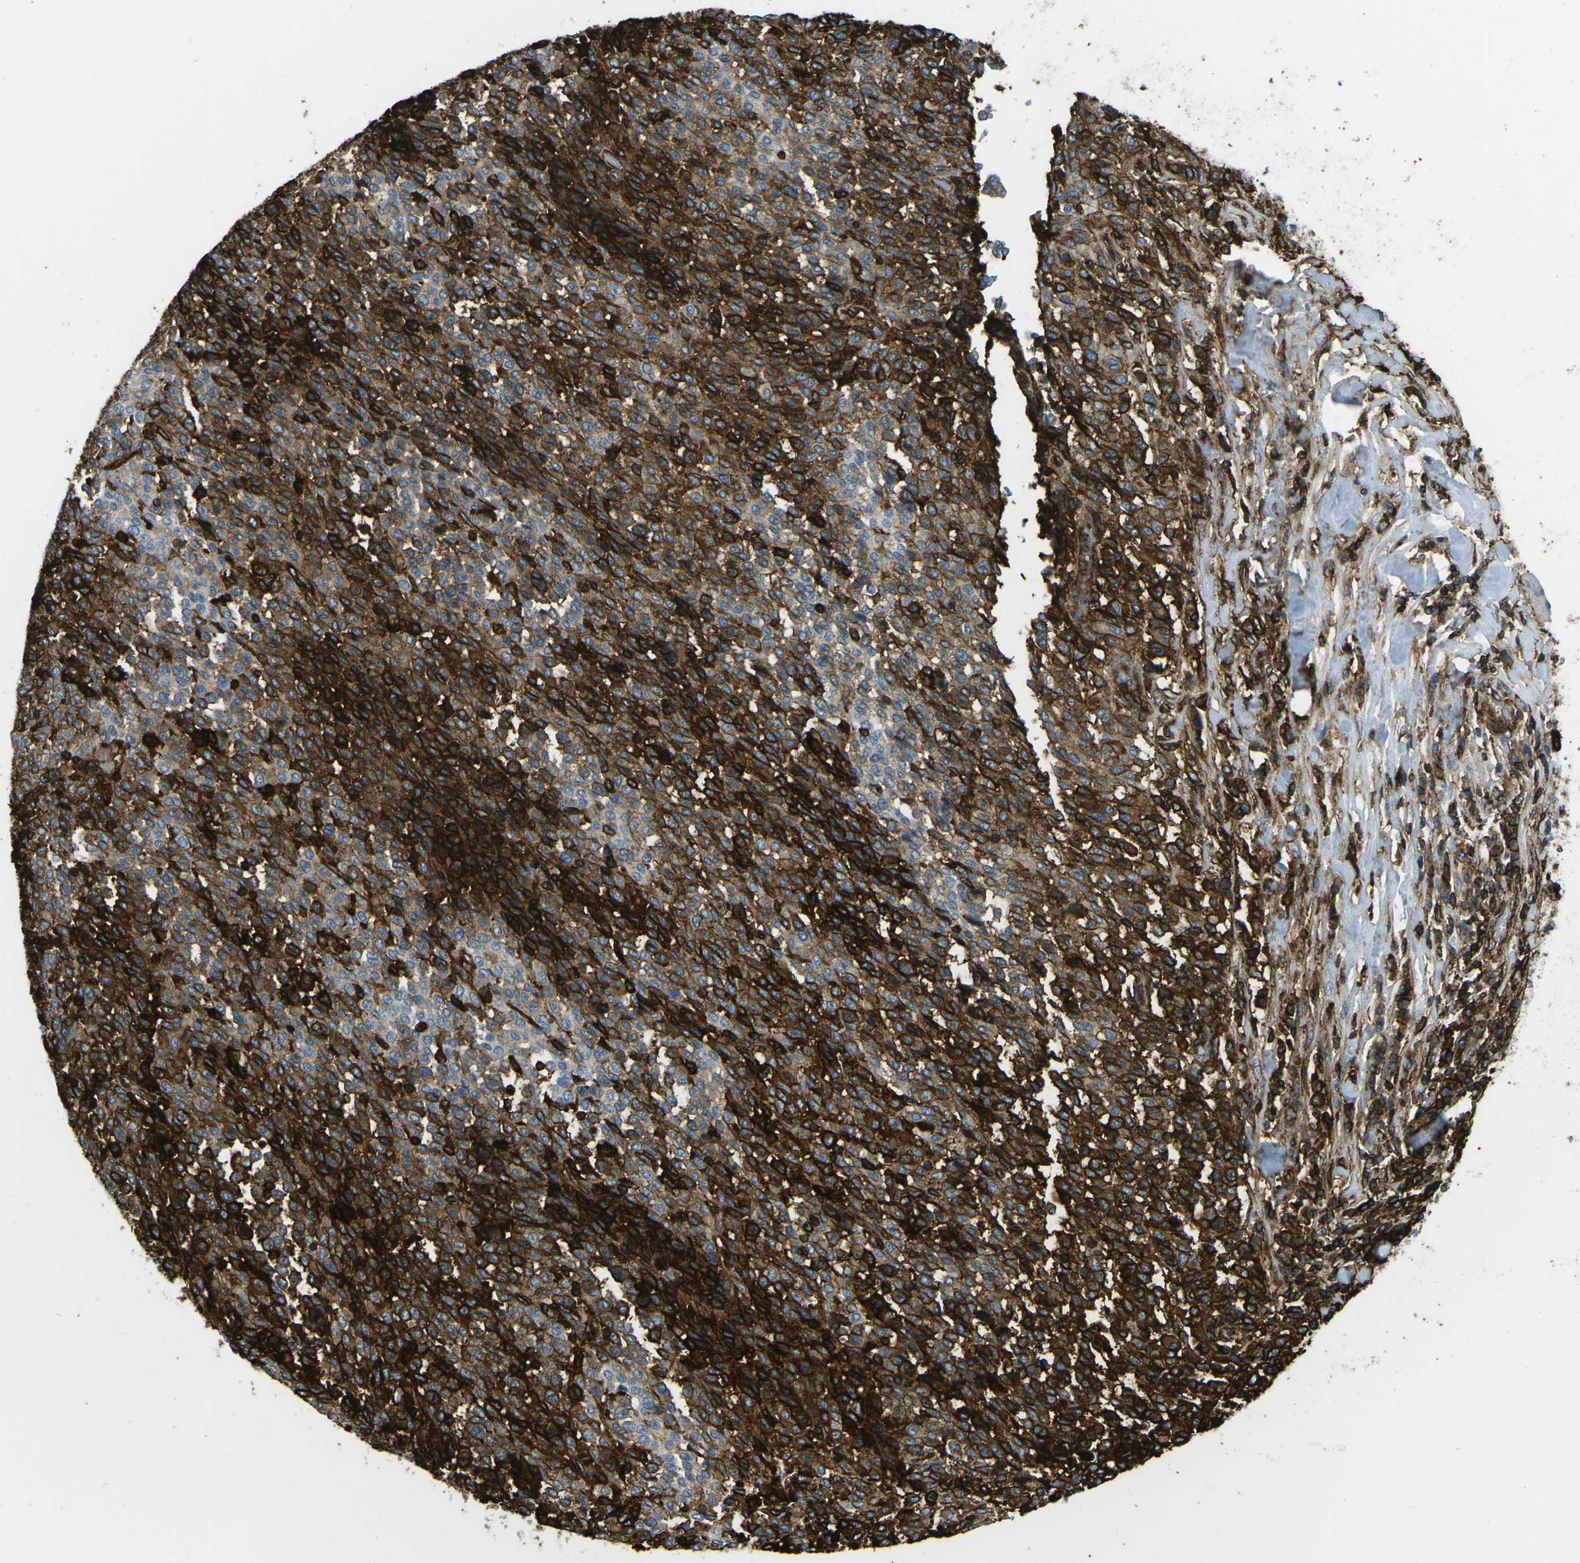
{"staining": {"intensity": "strong", "quantity": "25%-75%", "location": "cytoplasmic/membranous"}, "tissue": "melanoma", "cell_type": "Tumor cells", "image_type": "cancer", "snomed": [{"axis": "morphology", "description": "Malignant melanoma, Metastatic site"}, {"axis": "topography", "description": "Pancreas"}], "caption": "Immunohistochemical staining of human malignant melanoma (metastatic site) demonstrates high levels of strong cytoplasmic/membranous positivity in about 25%-75% of tumor cells.", "gene": "HLA-B", "patient": {"sex": "female", "age": 30}}